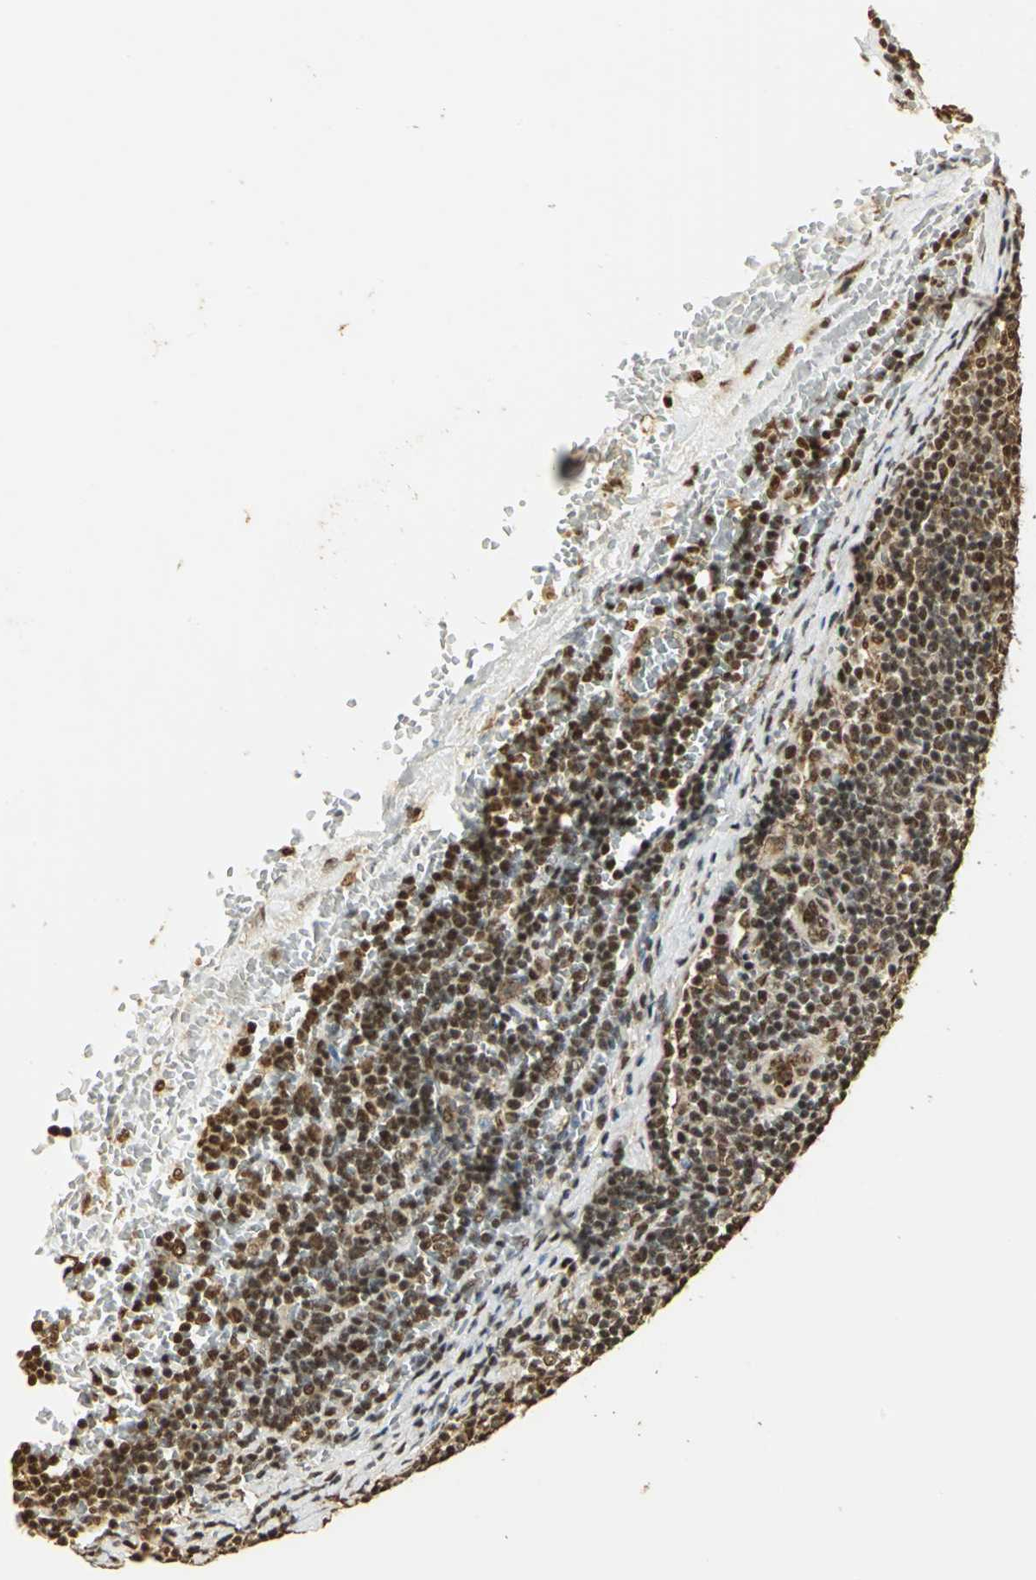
{"staining": {"intensity": "strong", "quantity": ">75%", "location": "cytoplasmic/membranous,nuclear"}, "tissue": "lymph node", "cell_type": "Non-germinal center cells", "image_type": "normal", "snomed": [{"axis": "morphology", "description": "Normal tissue, NOS"}, {"axis": "topography", "description": "Lymph node"}, {"axis": "topography", "description": "Salivary gland"}], "caption": "Non-germinal center cells display high levels of strong cytoplasmic/membranous,nuclear expression in about >75% of cells in normal lymph node. The staining was performed using DAB to visualize the protein expression in brown, while the nuclei were stained in blue with hematoxylin (Magnification: 20x).", "gene": "SET", "patient": {"sex": "male", "age": 8}}